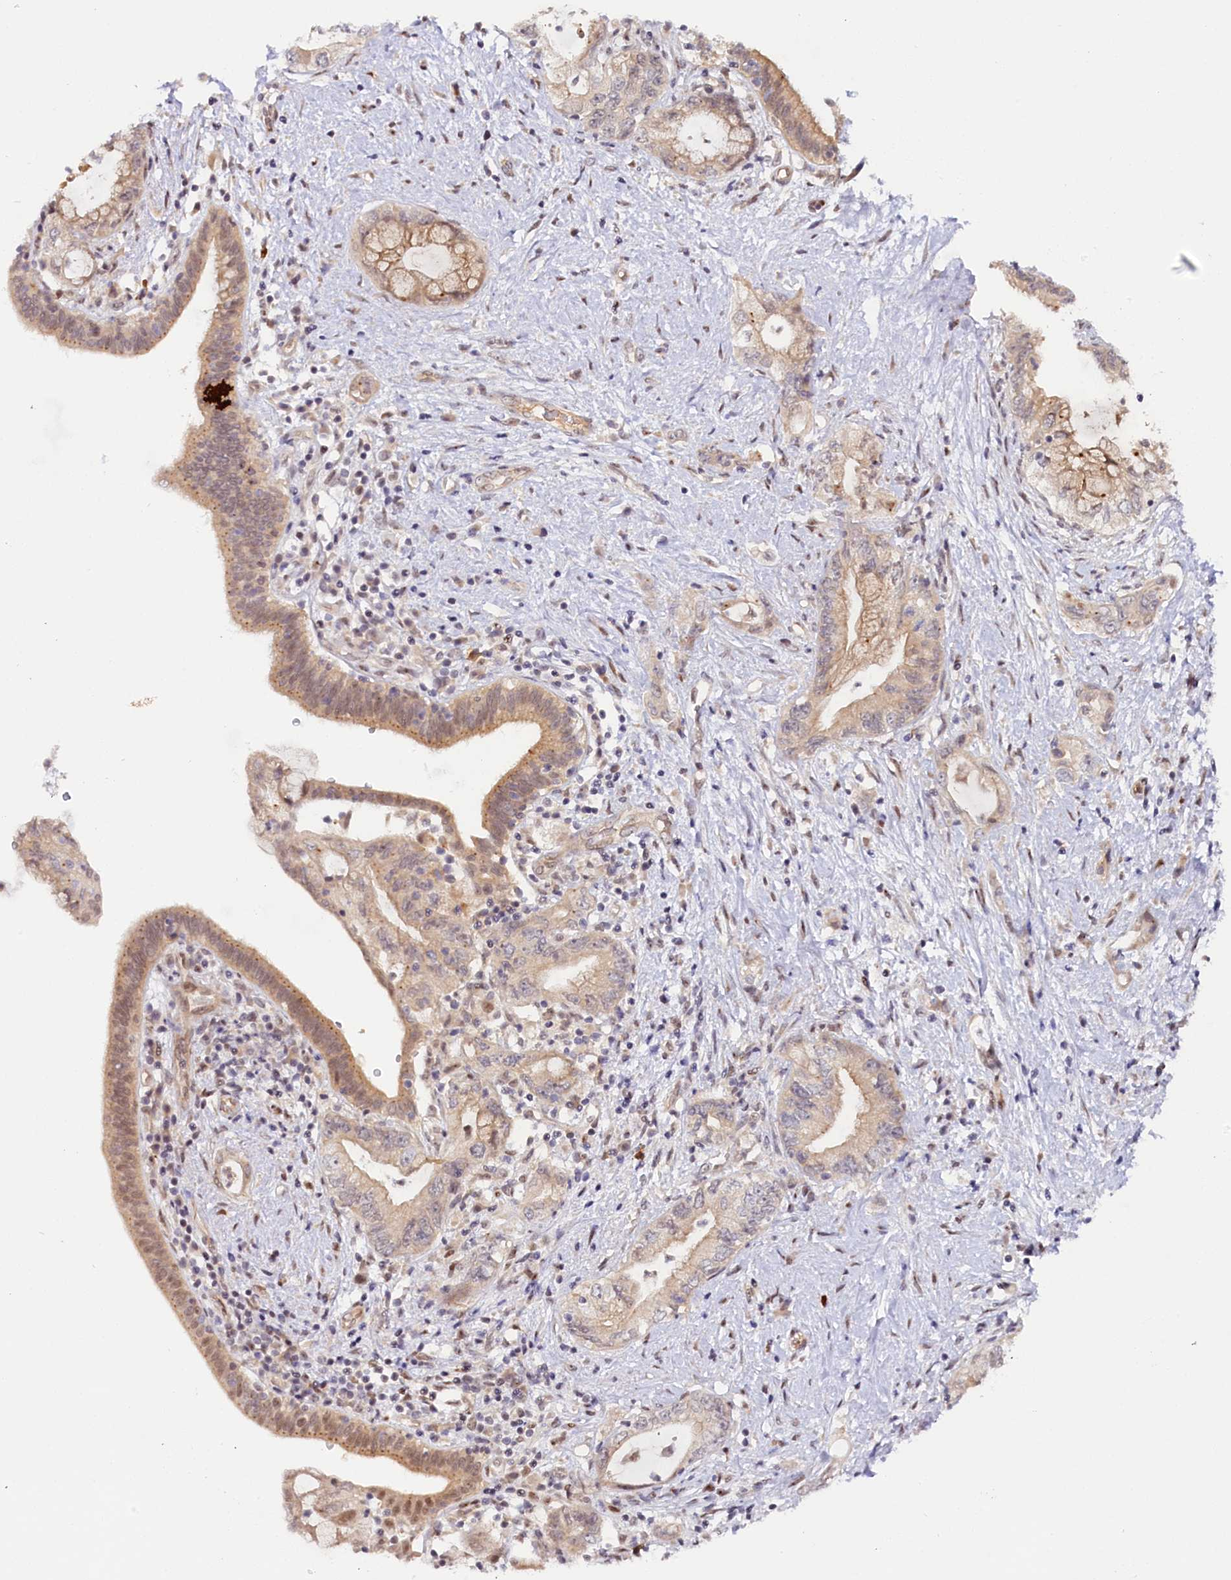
{"staining": {"intensity": "moderate", "quantity": "25%-75%", "location": "cytoplasmic/membranous"}, "tissue": "pancreatic cancer", "cell_type": "Tumor cells", "image_type": "cancer", "snomed": [{"axis": "morphology", "description": "Adenocarcinoma, NOS"}, {"axis": "topography", "description": "Pancreas"}], "caption": "This photomicrograph shows immunohistochemistry staining of human pancreatic adenocarcinoma, with medium moderate cytoplasmic/membranous positivity in about 25%-75% of tumor cells.", "gene": "ANKRD24", "patient": {"sex": "female", "age": 73}}